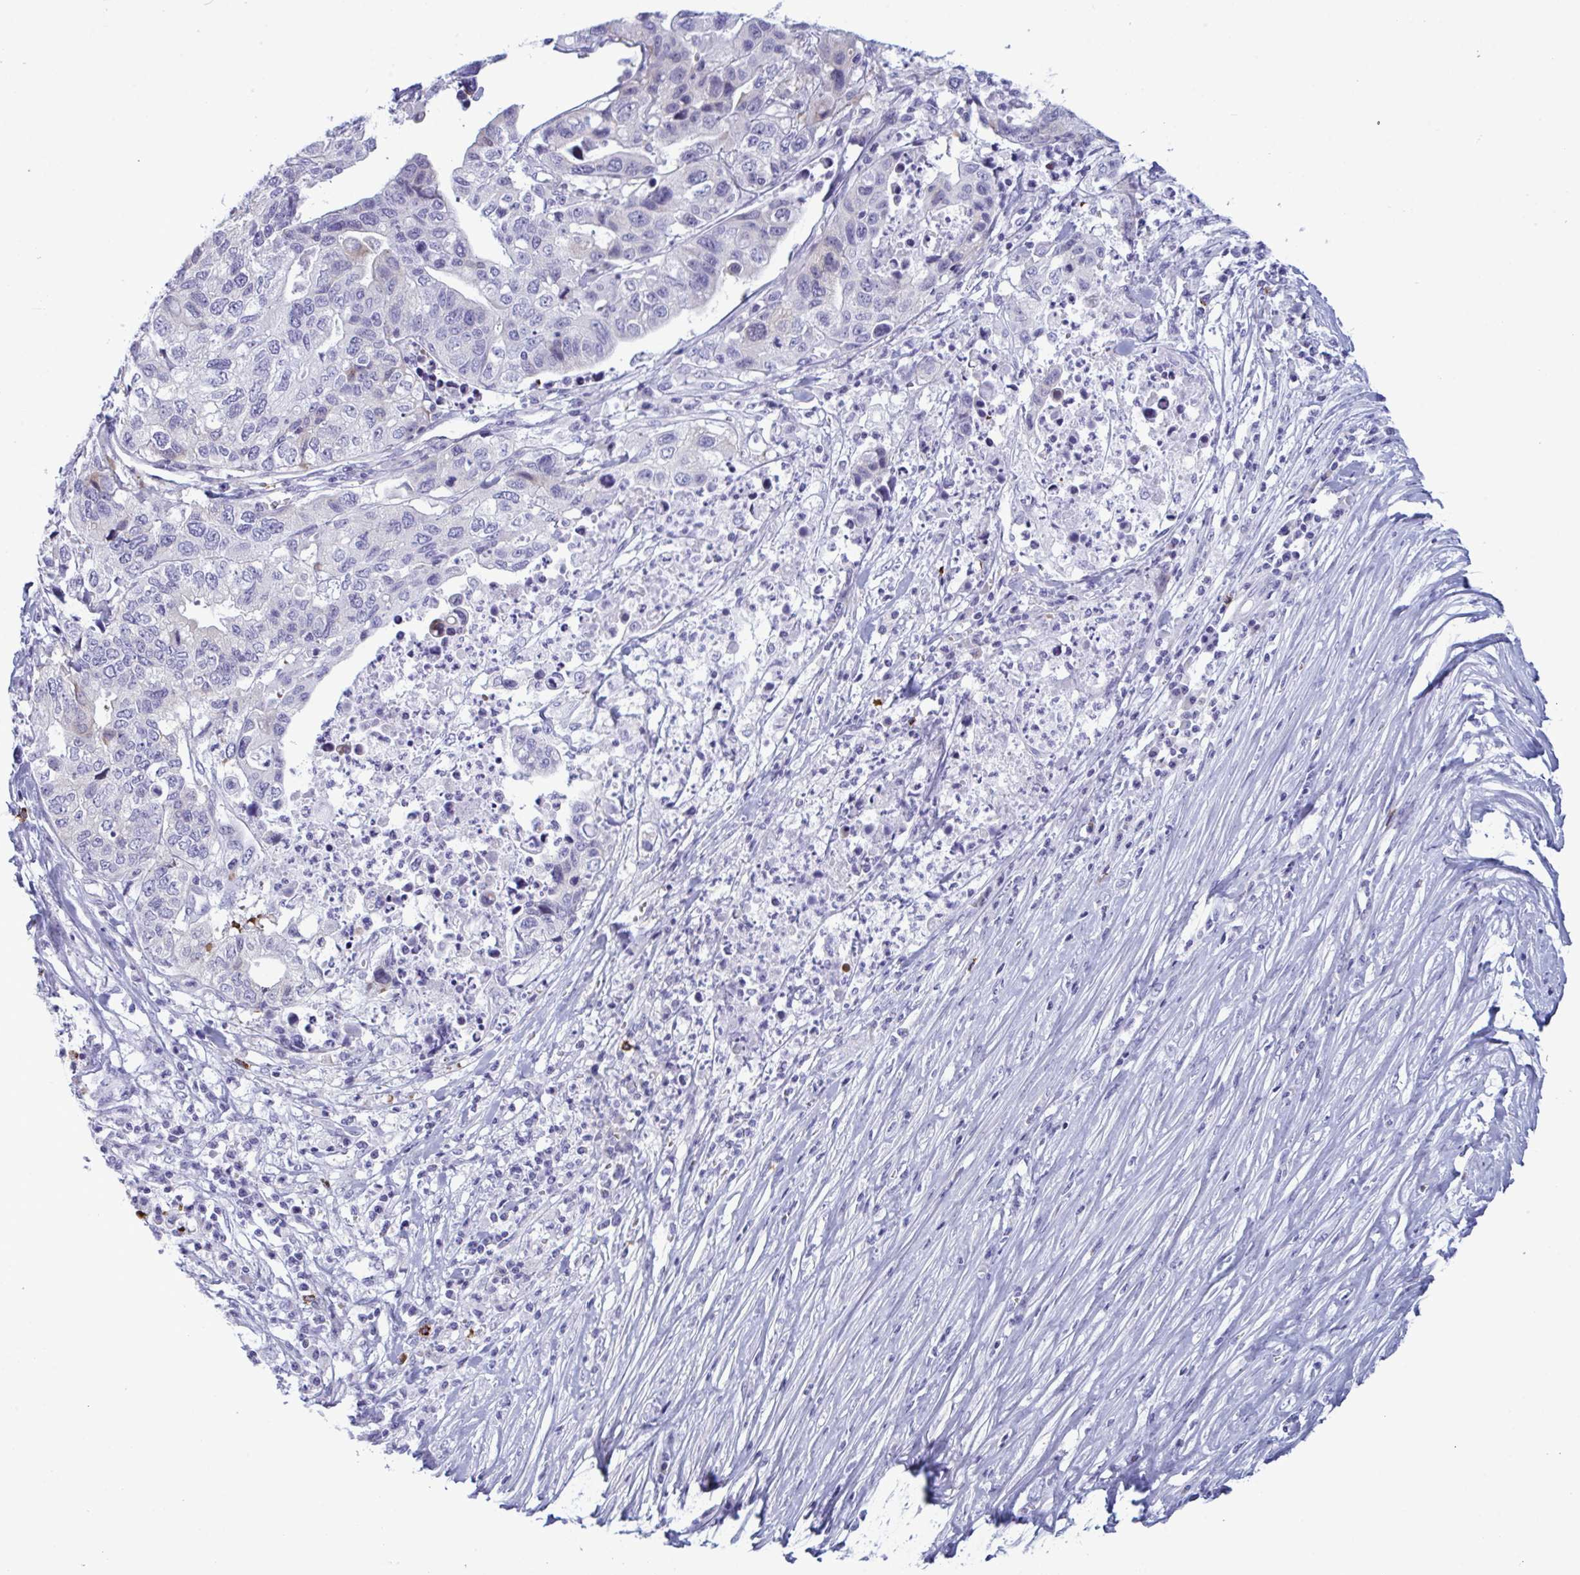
{"staining": {"intensity": "negative", "quantity": "none", "location": "none"}, "tissue": "stomach cancer", "cell_type": "Tumor cells", "image_type": "cancer", "snomed": [{"axis": "morphology", "description": "Adenocarcinoma, NOS"}, {"axis": "topography", "description": "Stomach, upper"}], "caption": "Immunohistochemistry (IHC) of human stomach cancer shows no staining in tumor cells.", "gene": "ZNF684", "patient": {"sex": "female", "age": 67}}